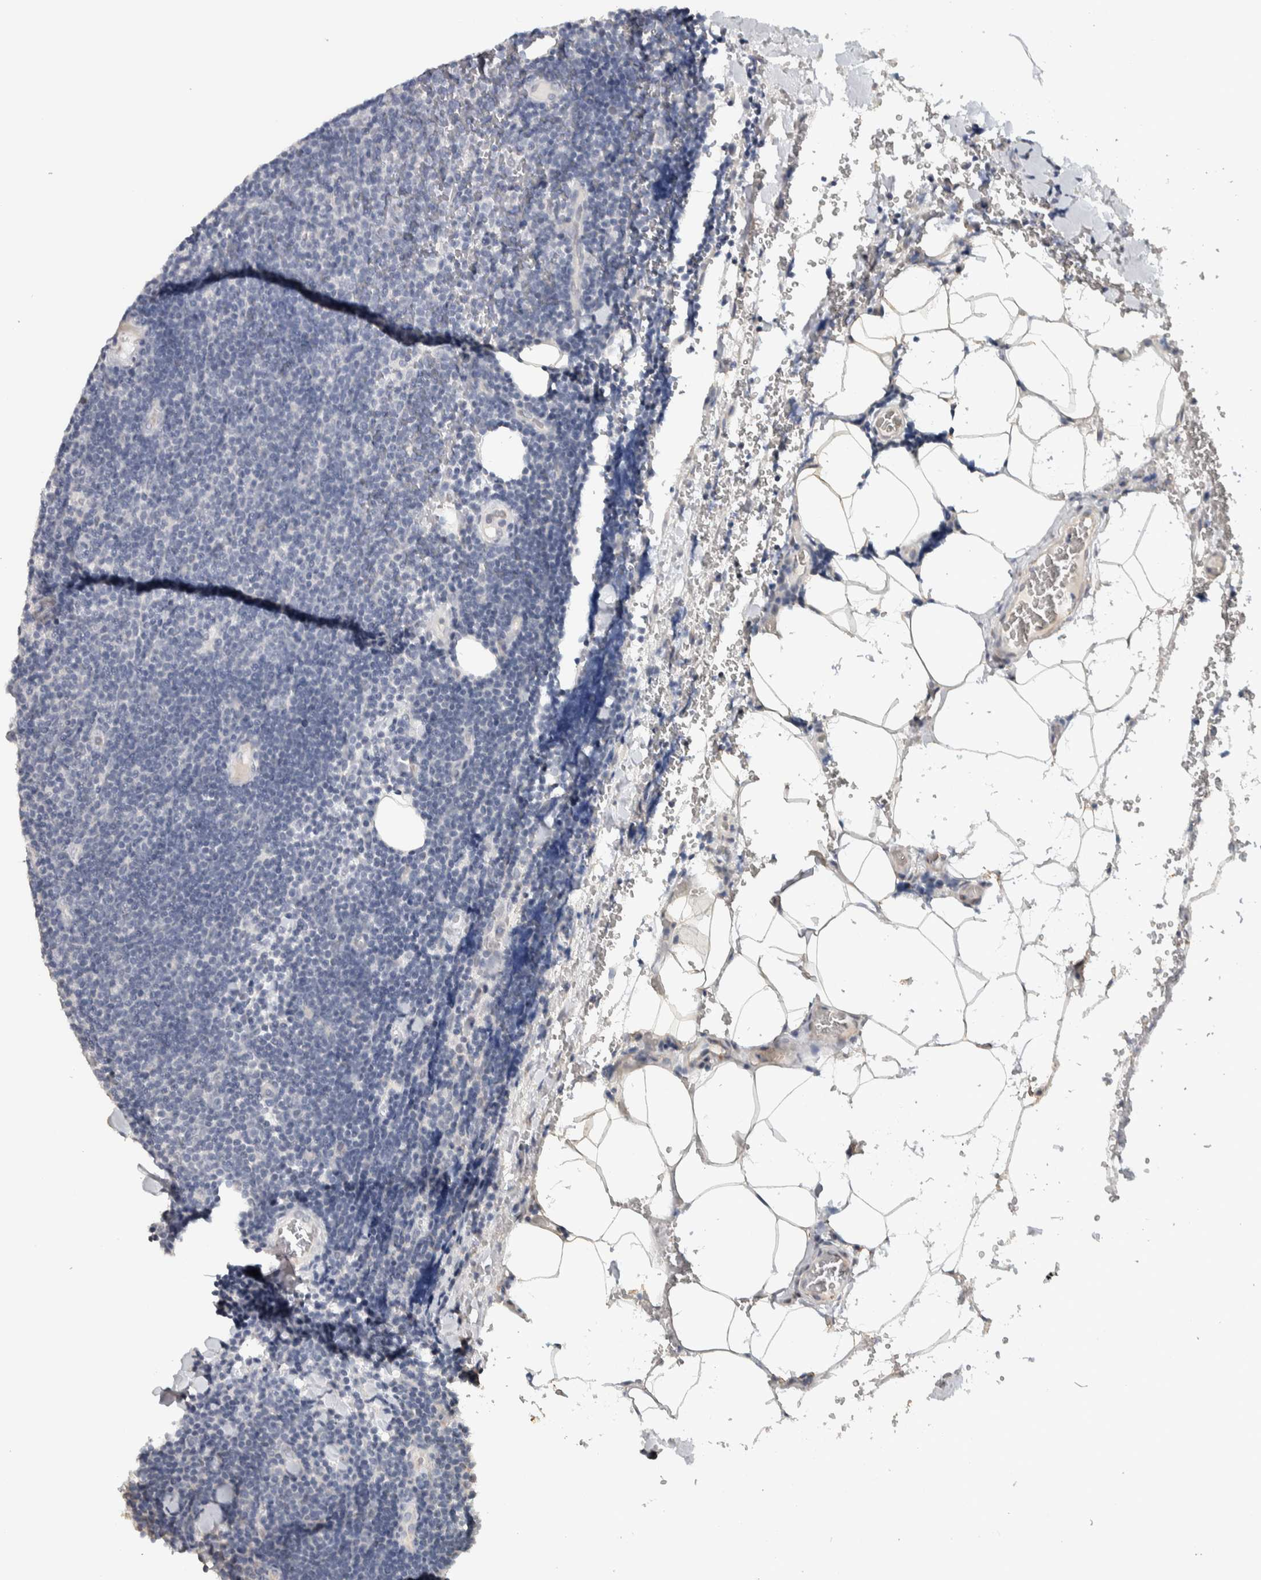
{"staining": {"intensity": "negative", "quantity": "none", "location": "none"}, "tissue": "lymphoma", "cell_type": "Tumor cells", "image_type": "cancer", "snomed": [{"axis": "morphology", "description": "Malignant lymphoma, non-Hodgkin's type, Low grade"}, {"axis": "topography", "description": "Lymph node"}], "caption": "DAB (3,3'-diaminobenzidine) immunohistochemical staining of human malignant lymphoma, non-Hodgkin's type (low-grade) exhibits no significant positivity in tumor cells.", "gene": "NECAB1", "patient": {"sex": "male", "age": 66}}